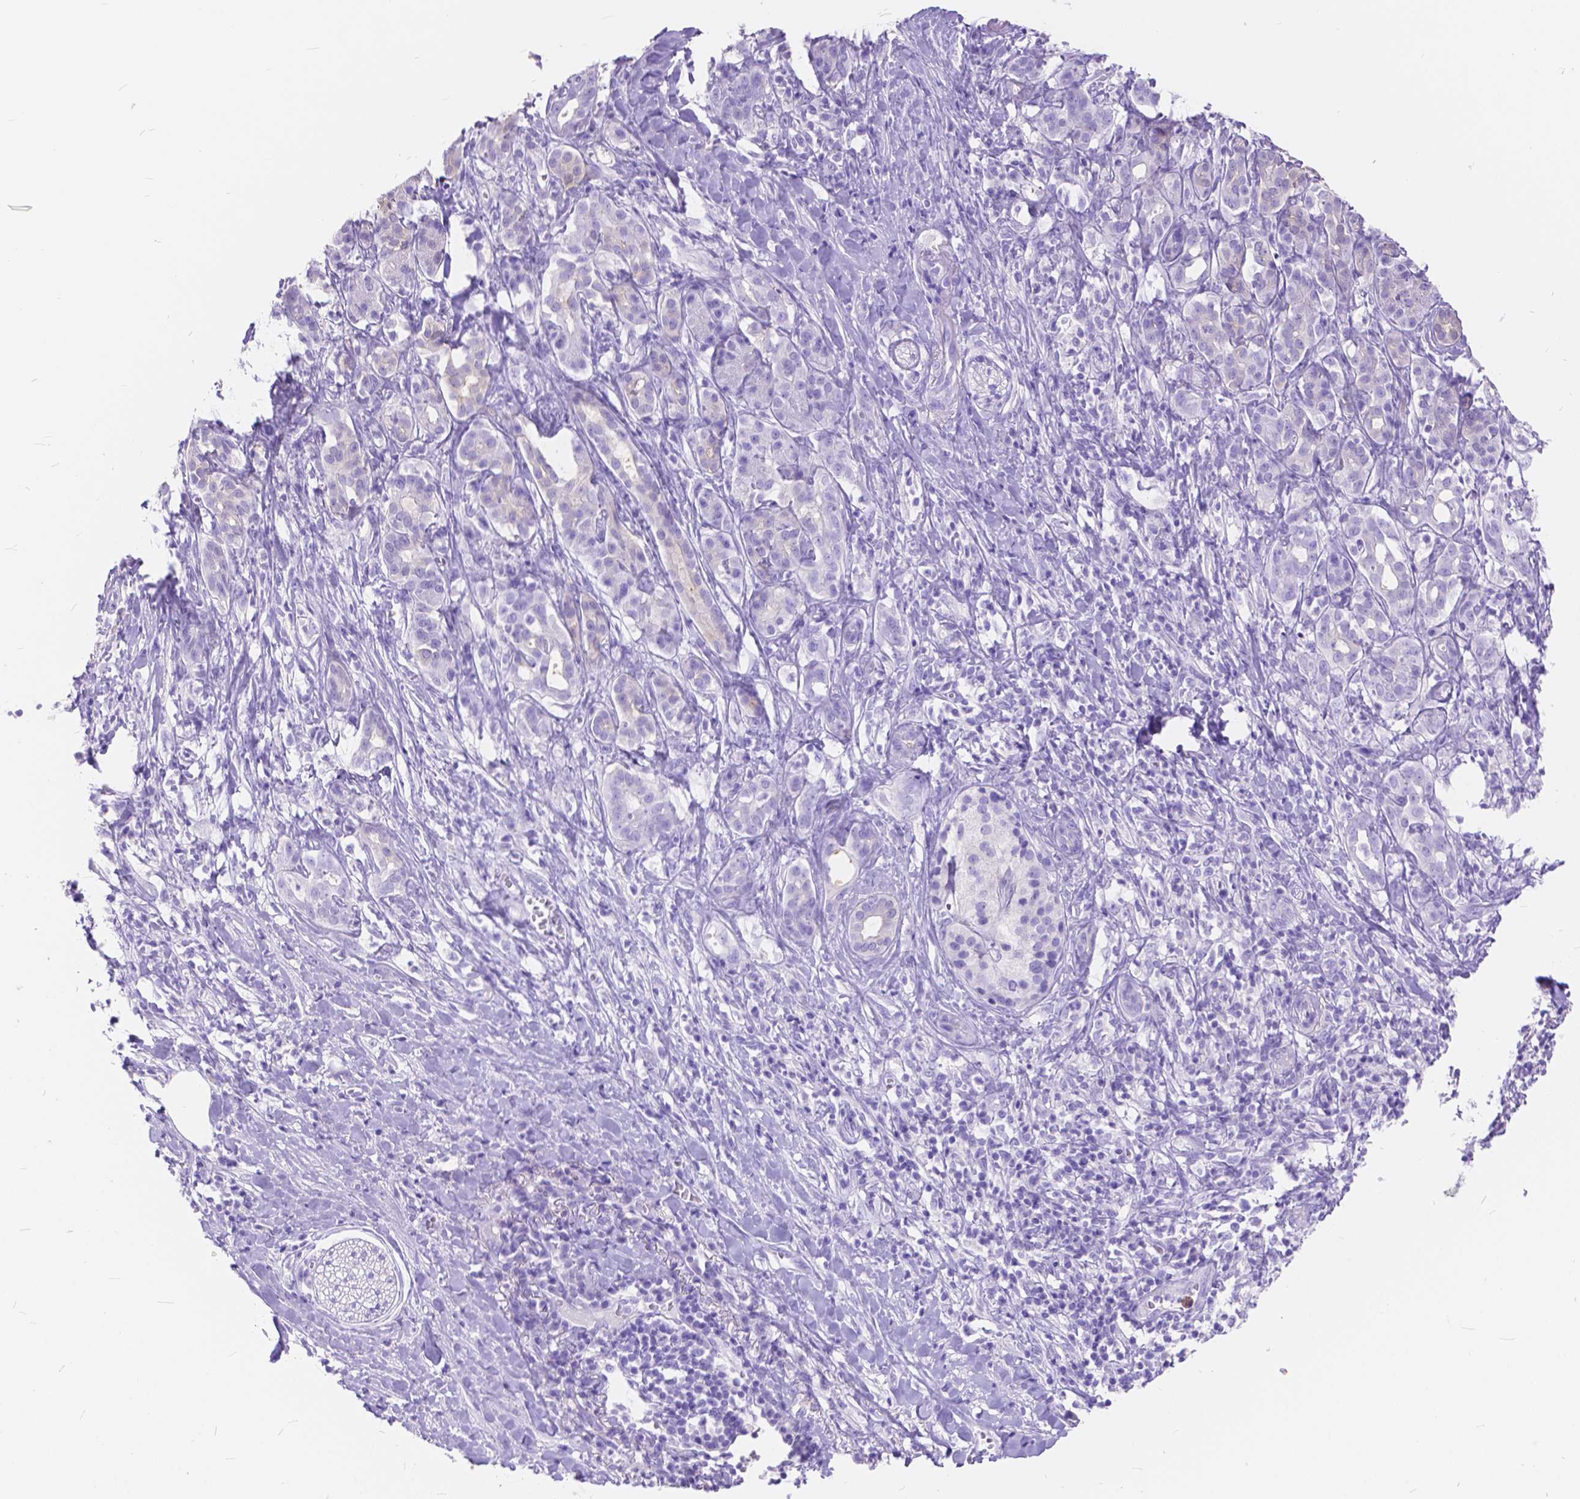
{"staining": {"intensity": "negative", "quantity": "none", "location": "none"}, "tissue": "pancreatic cancer", "cell_type": "Tumor cells", "image_type": "cancer", "snomed": [{"axis": "morphology", "description": "Adenocarcinoma, NOS"}, {"axis": "topography", "description": "Pancreas"}], "caption": "The photomicrograph reveals no significant positivity in tumor cells of pancreatic cancer. (DAB immunohistochemistry (IHC) with hematoxylin counter stain).", "gene": "FOXL2", "patient": {"sex": "male", "age": 61}}